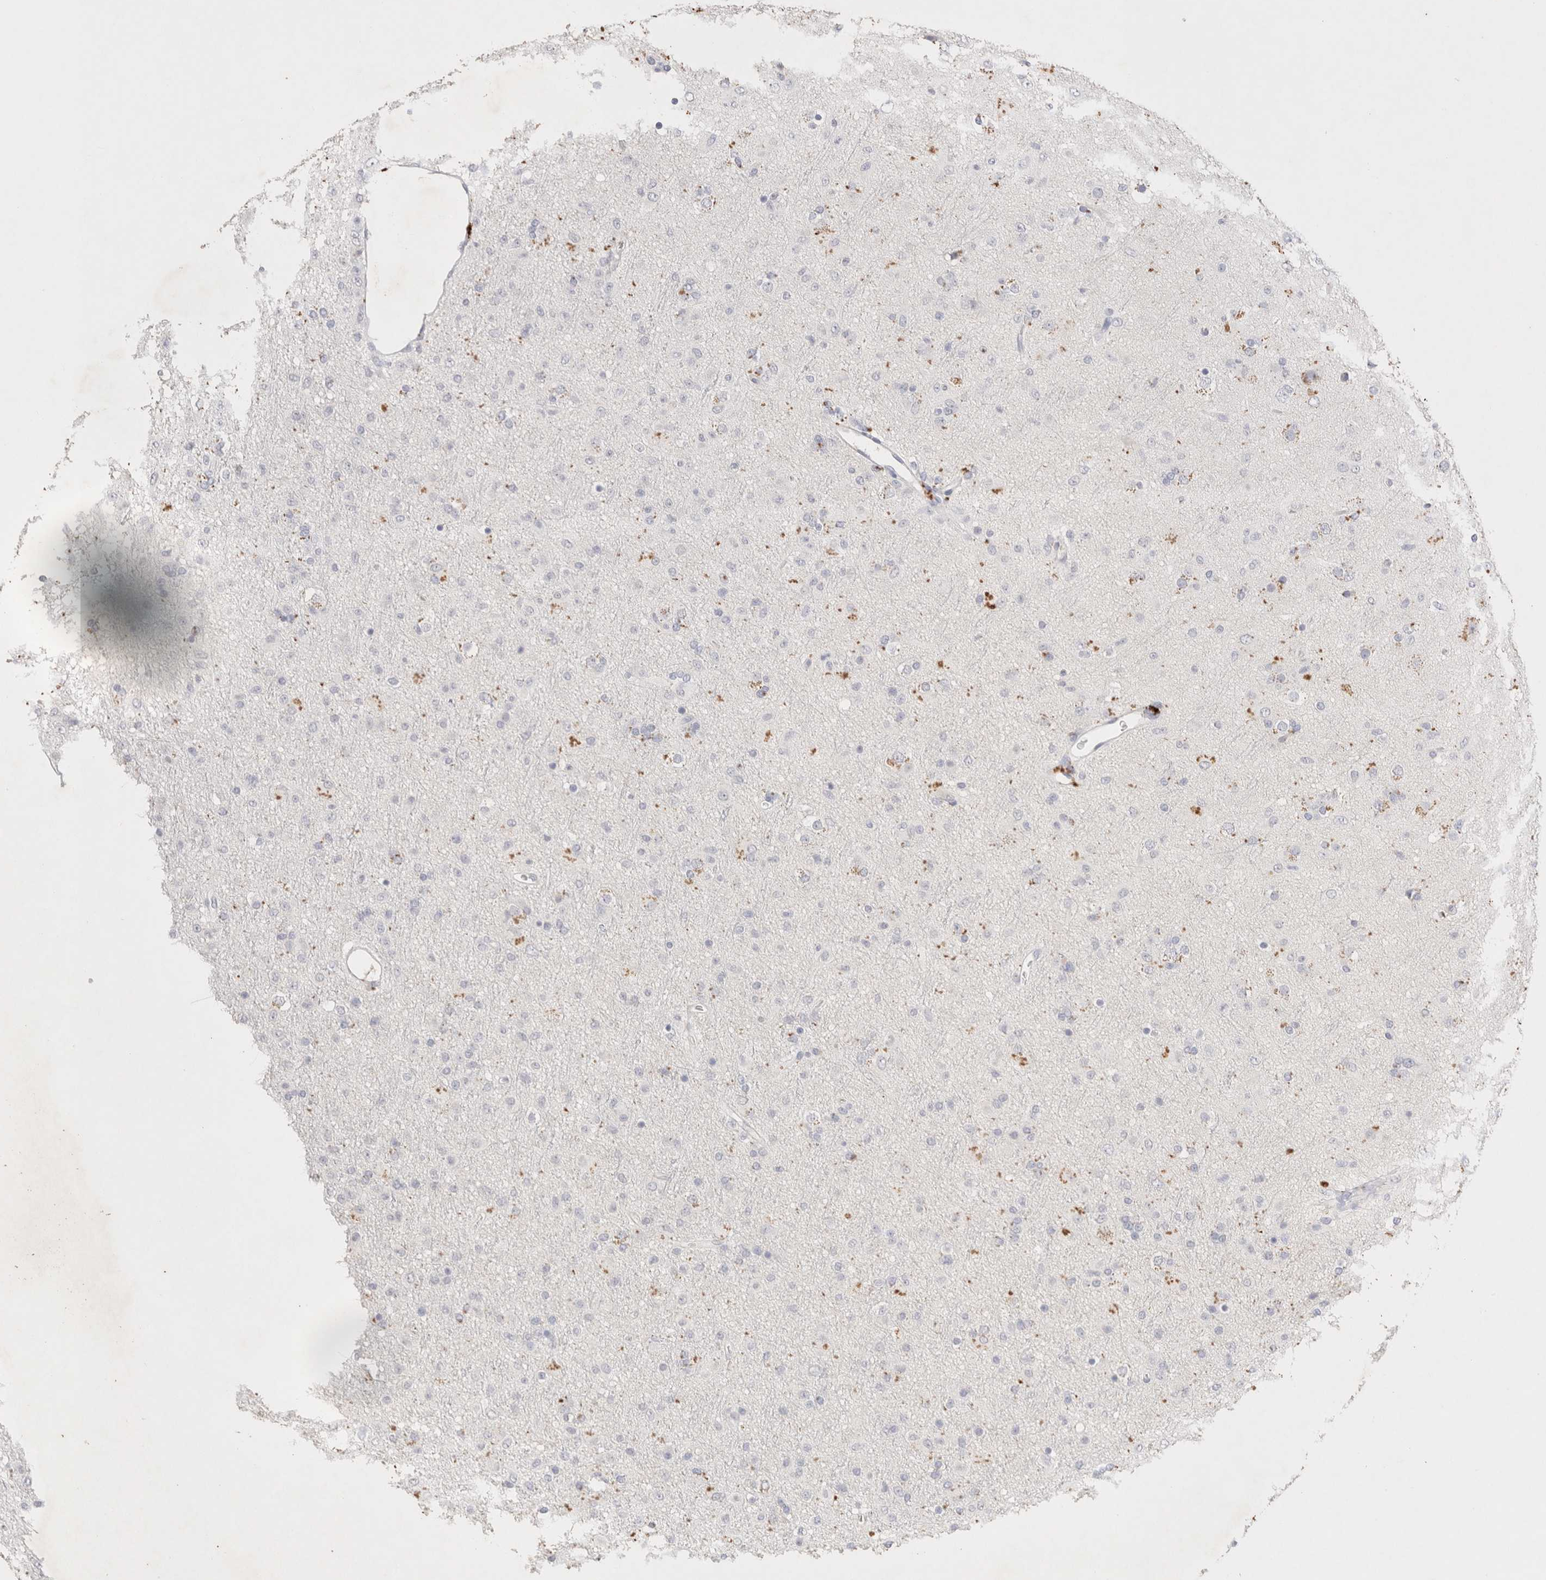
{"staining": {"intensity": "negative", "quantity": "none", "location": "none"}, "tissue": "glioma", "cell_type": "Tumor cells", "image_type": "cancer", "snomed": [{"axis": "morphology", "description": "Glioma, malignant, Low grade"}, {"axis": "topography", "description": "Brain"}], "caption": "Tumor cells show no significant protein expression in low-grade glioma (malignant).", "gene": "EPCAM", "patient": {"sex": "male", "age": 65}}